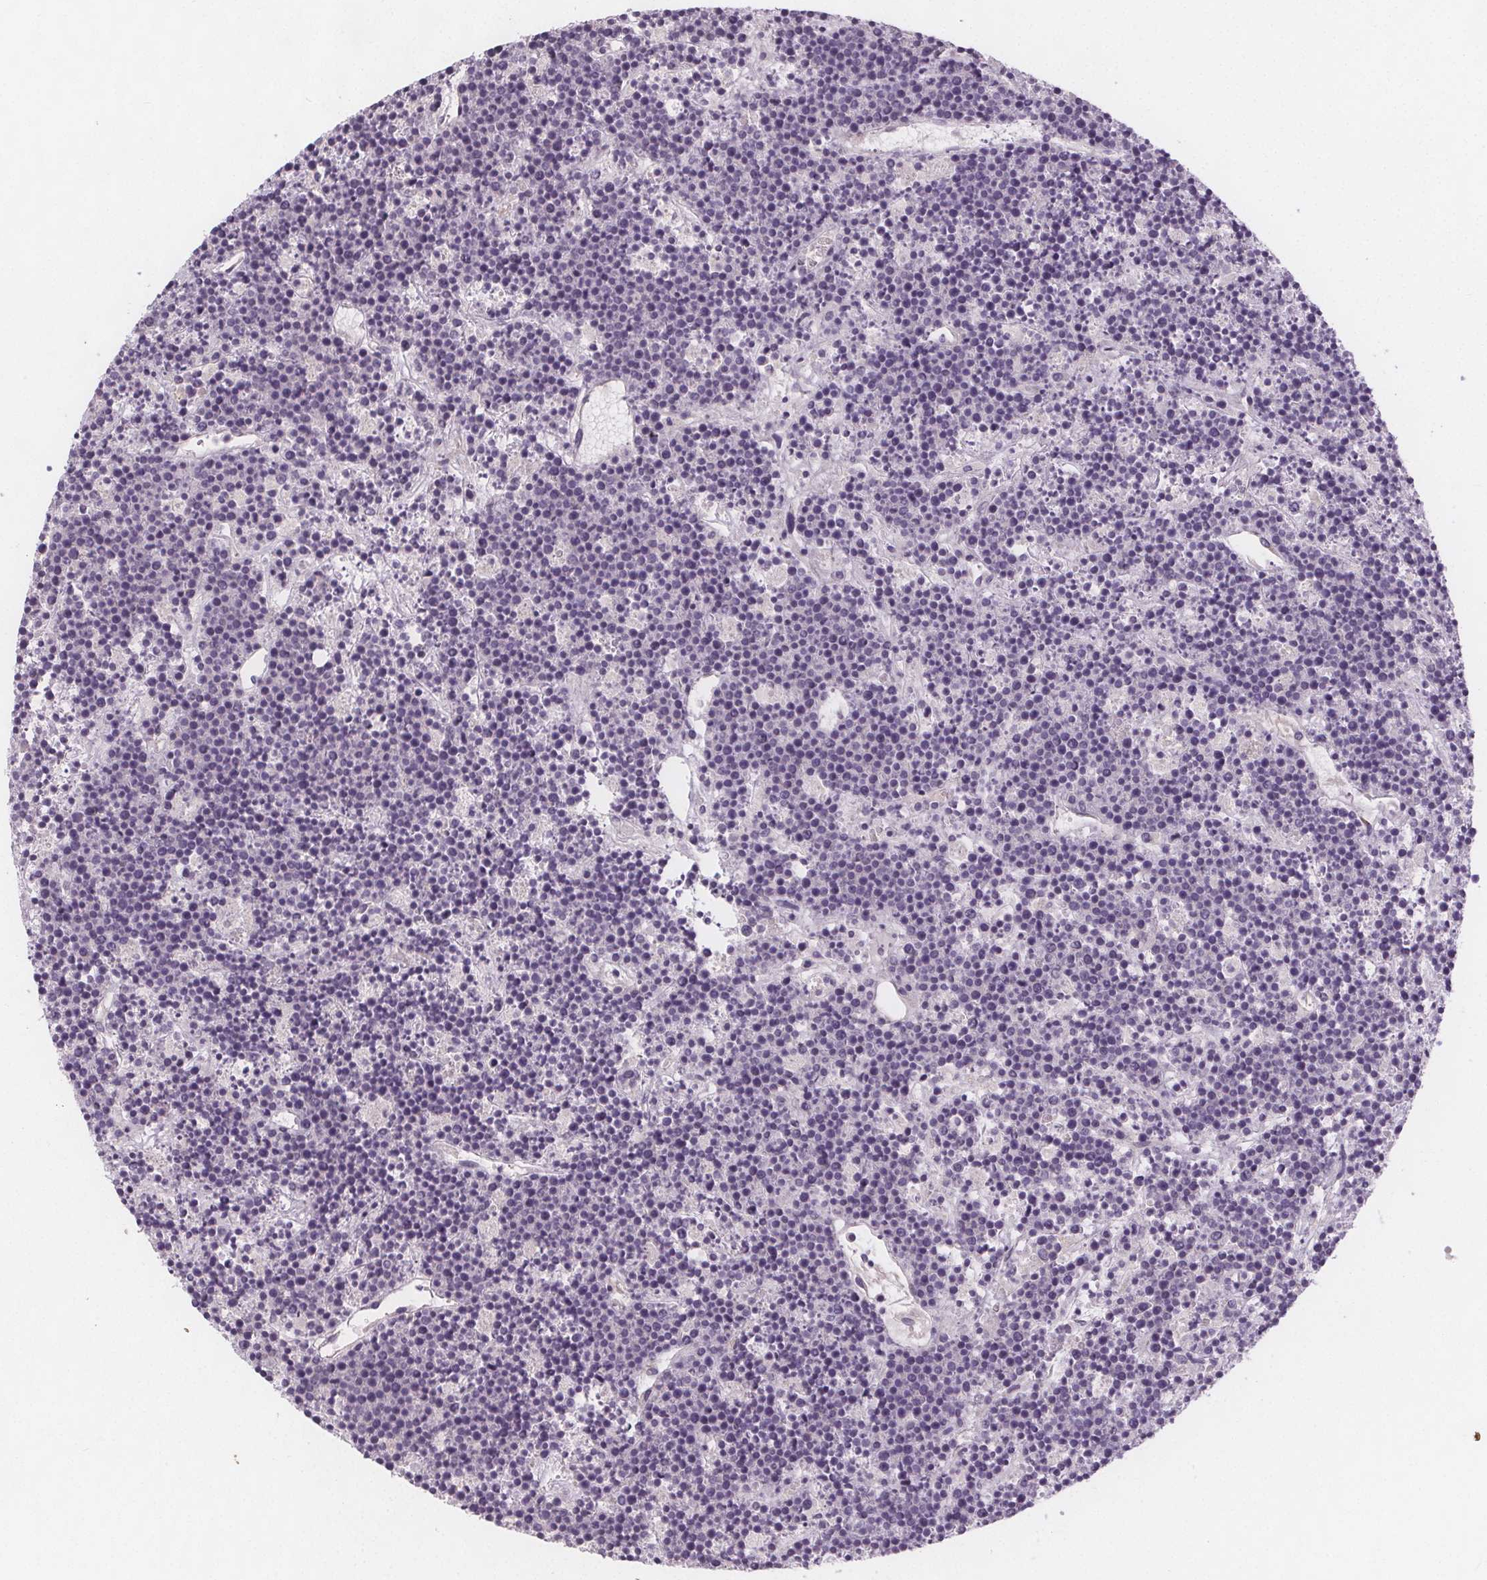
{"staining": {"intensity": "negative", "quantity": "none", "location": "none"}, "tissue": "lymphoma", "cell_type": "Tumor cells", "image_type": "cancer", "snomed": [{"axis": "morphology", "description": "Malignant lymphoma, non-Hodgkin's type, High grade"}, {"axis": "topography", "description": "Ovary"}], "caption": "High-grade malignant lymphoma, non-Hodgkin's type was stained to show a protein in brown. There is no significant staining in tumor cells.", "gene": "VNN1", "patient": {"sex": "female", "age": 56}}